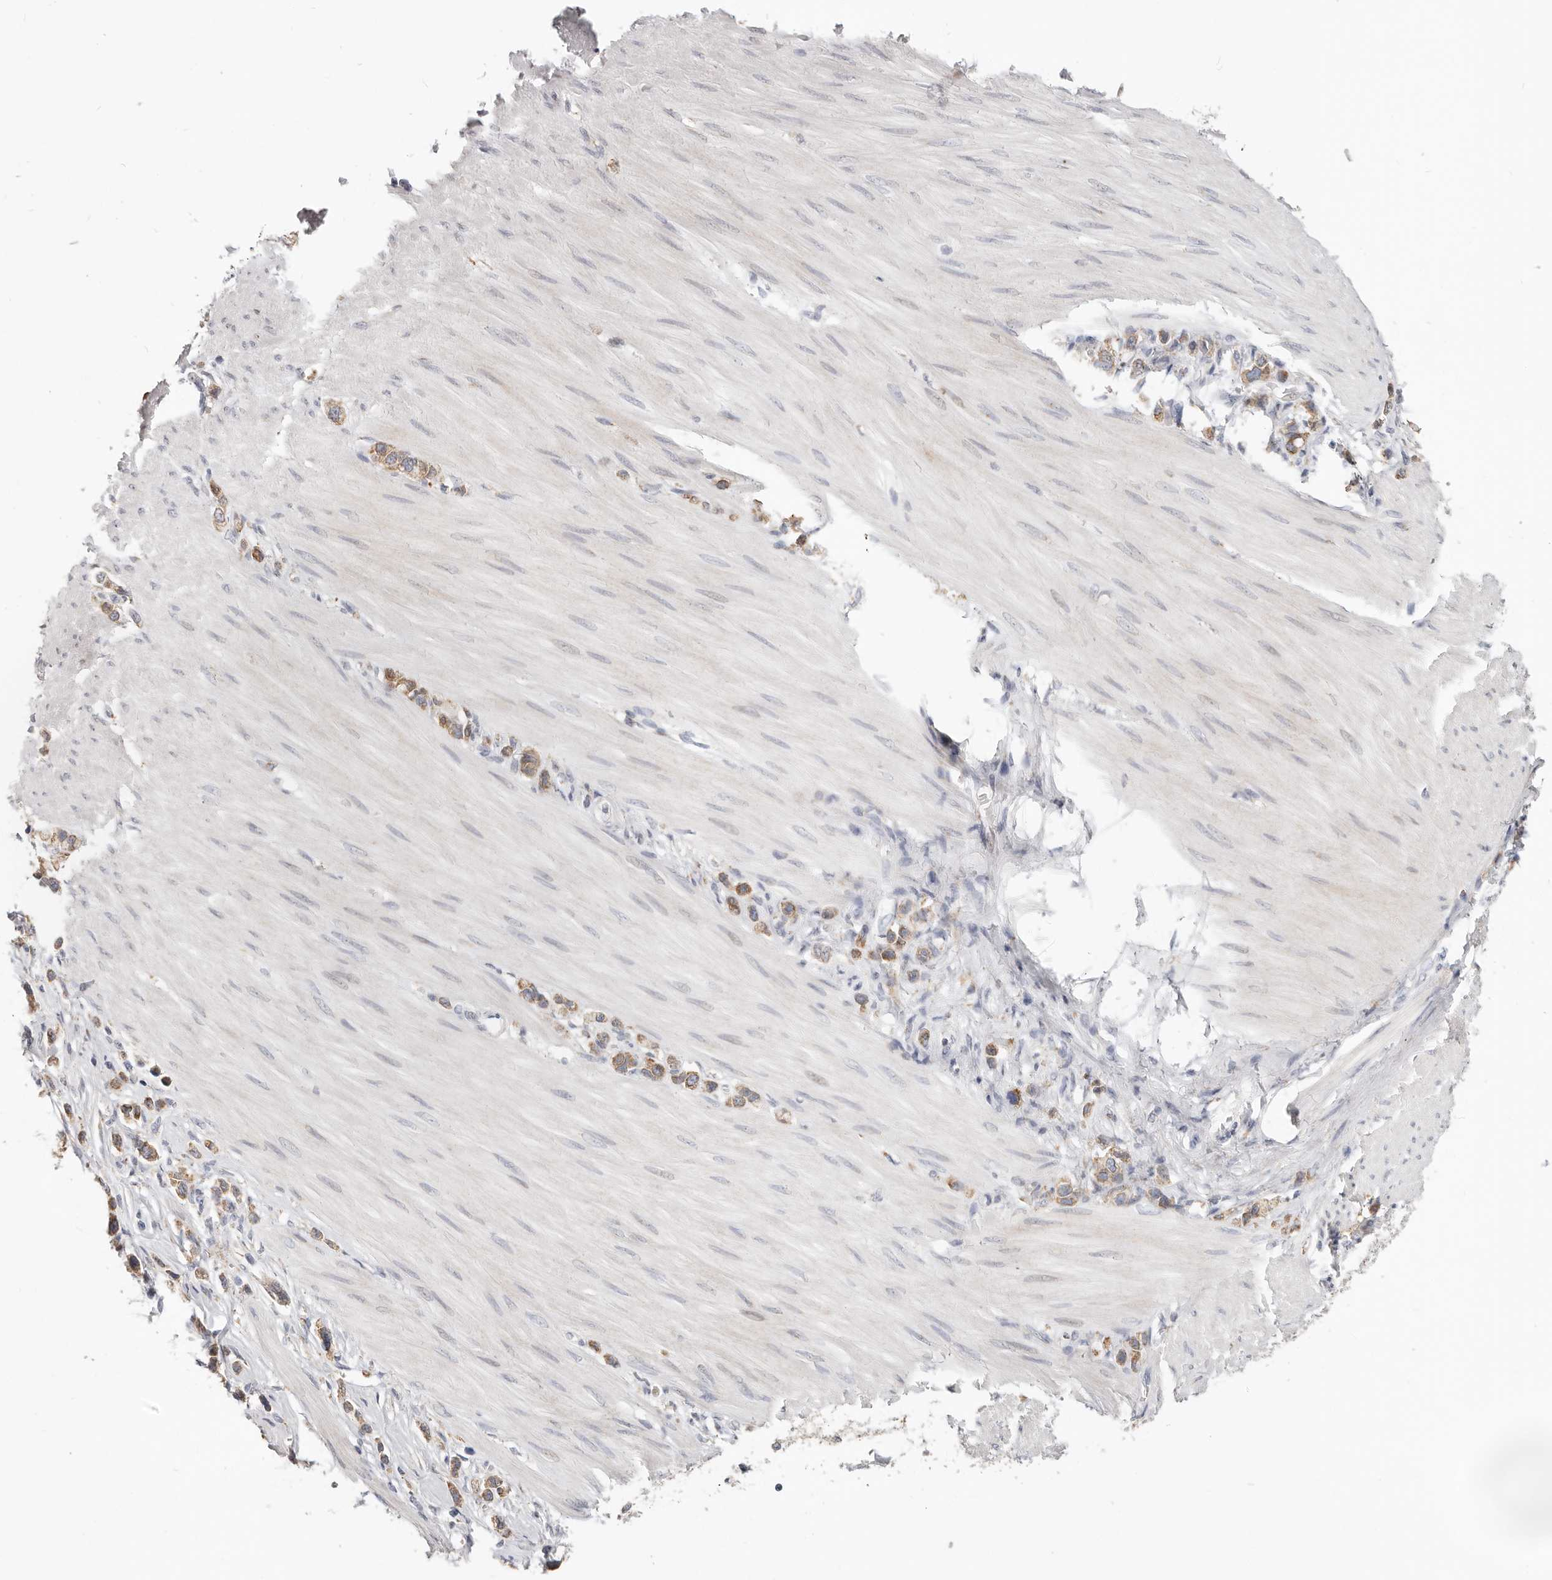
{"staining": {"intensity": "moderate", "quantity": ">75%", "location": "cytoplasmic/membranous"}, "tissue": "stomach cancer", "cell_type": "Tumor cells", "image_type": "cancer", "snomed": [{"axis": "morphology", "description": "Adenocarcinoma, NOS"}, {"axis": "topography", "description": "Stomach"}], "caption": "IHC (DAB) staining of human stomach cancer displays moderate cytoplasmic/membranous protein positivity in about >75% of tumor cells.", "gene": "IL32", "patient": {"sex": "female", "age": 65}}